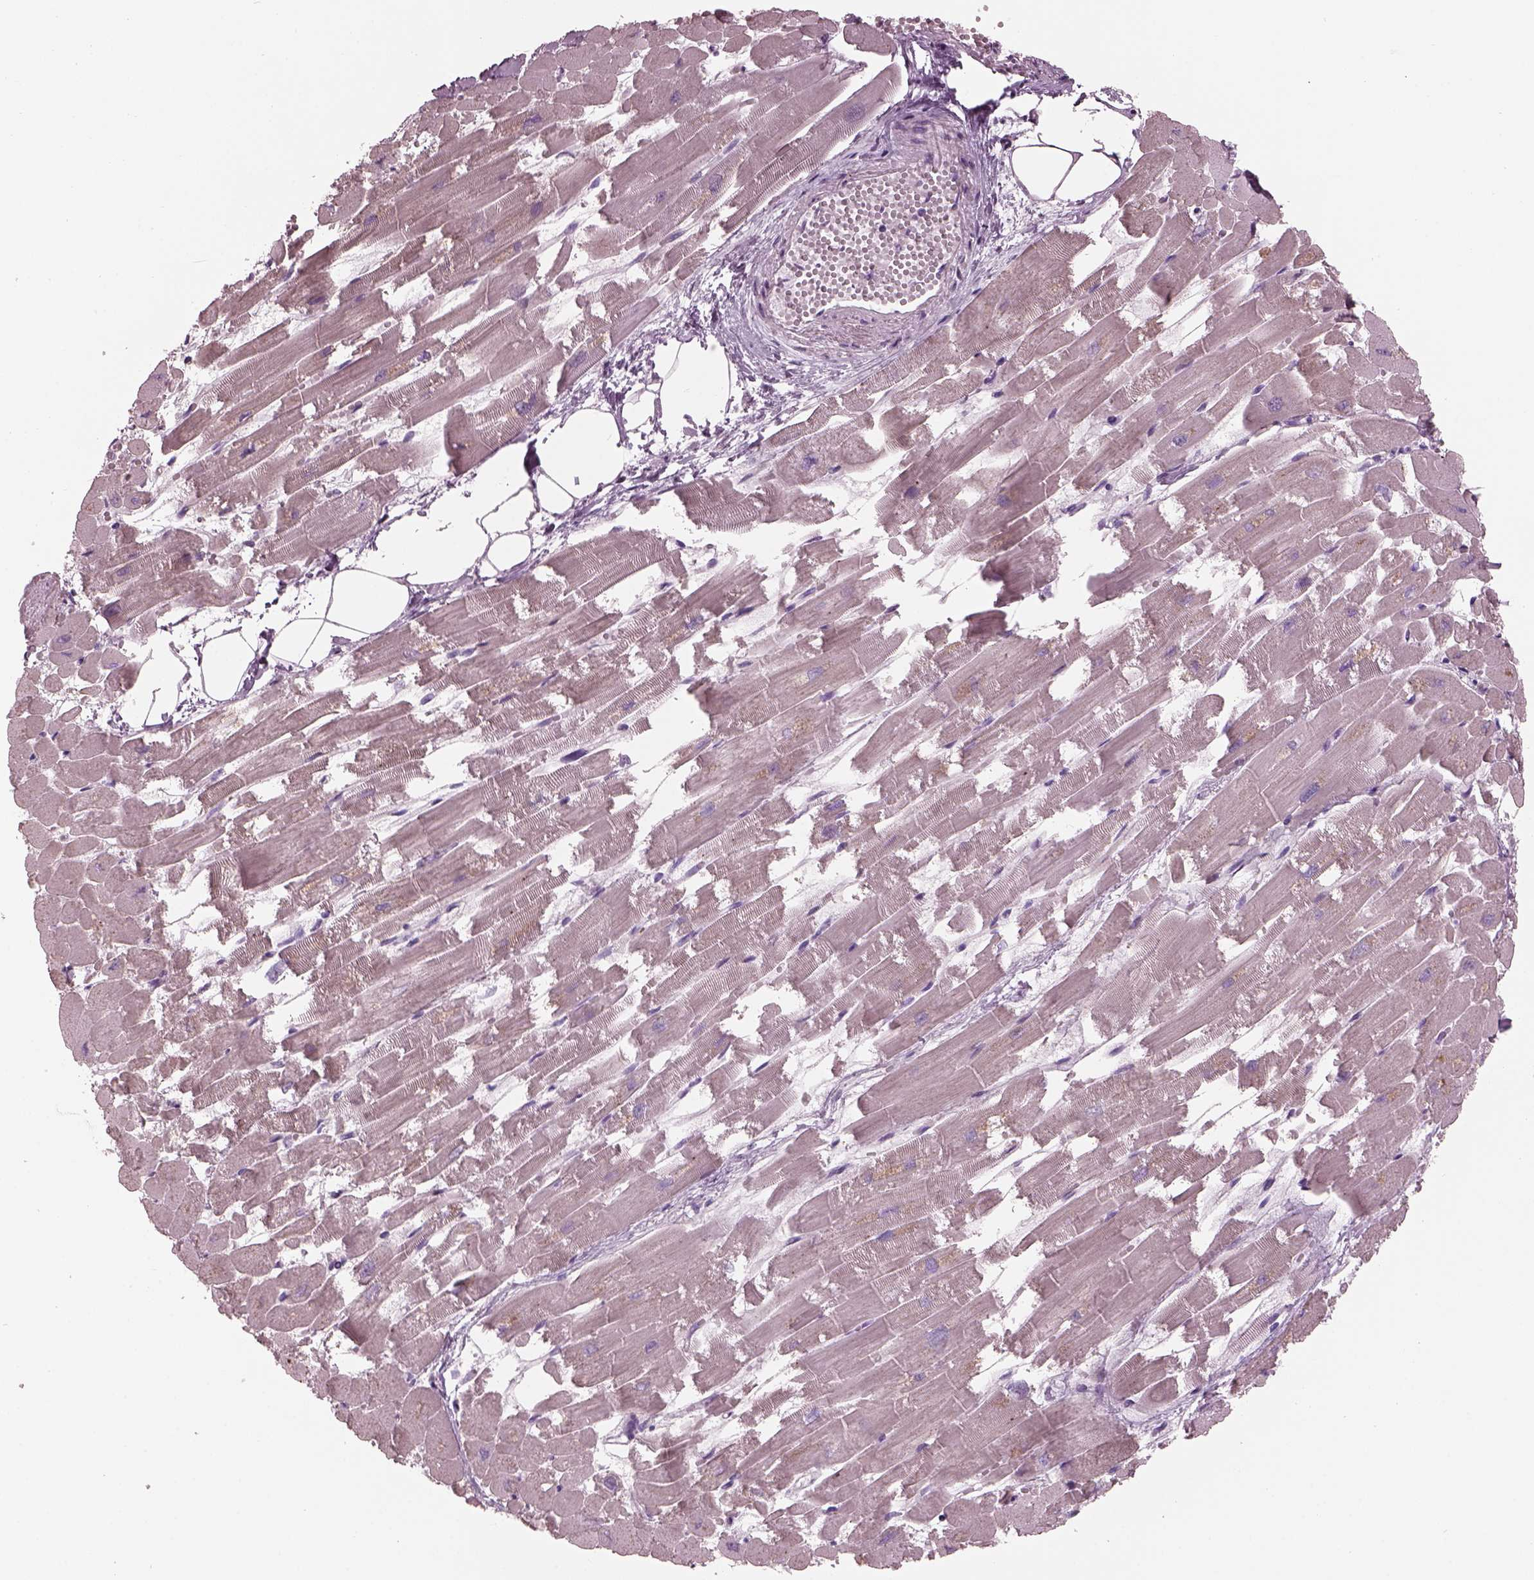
{"staining": {"intensity": "negative", "quantity": "none", "location": "none"}, "tissue": "heart muscle", "cell_type": "Cardiomyocytes", "image_type": "normal", "snomed": [{"axis": "morphology", "description": "Normal tissue, NOS"}, {"axis": "topography", "description": "Heart"}], "caption": "Immunohistochemical staining of unremarkable human heart muscle demonstrates no significant expression in cardiomyocytes.", "gene": "HYDIN", "patient": {"sex": "female", "age": 52}}